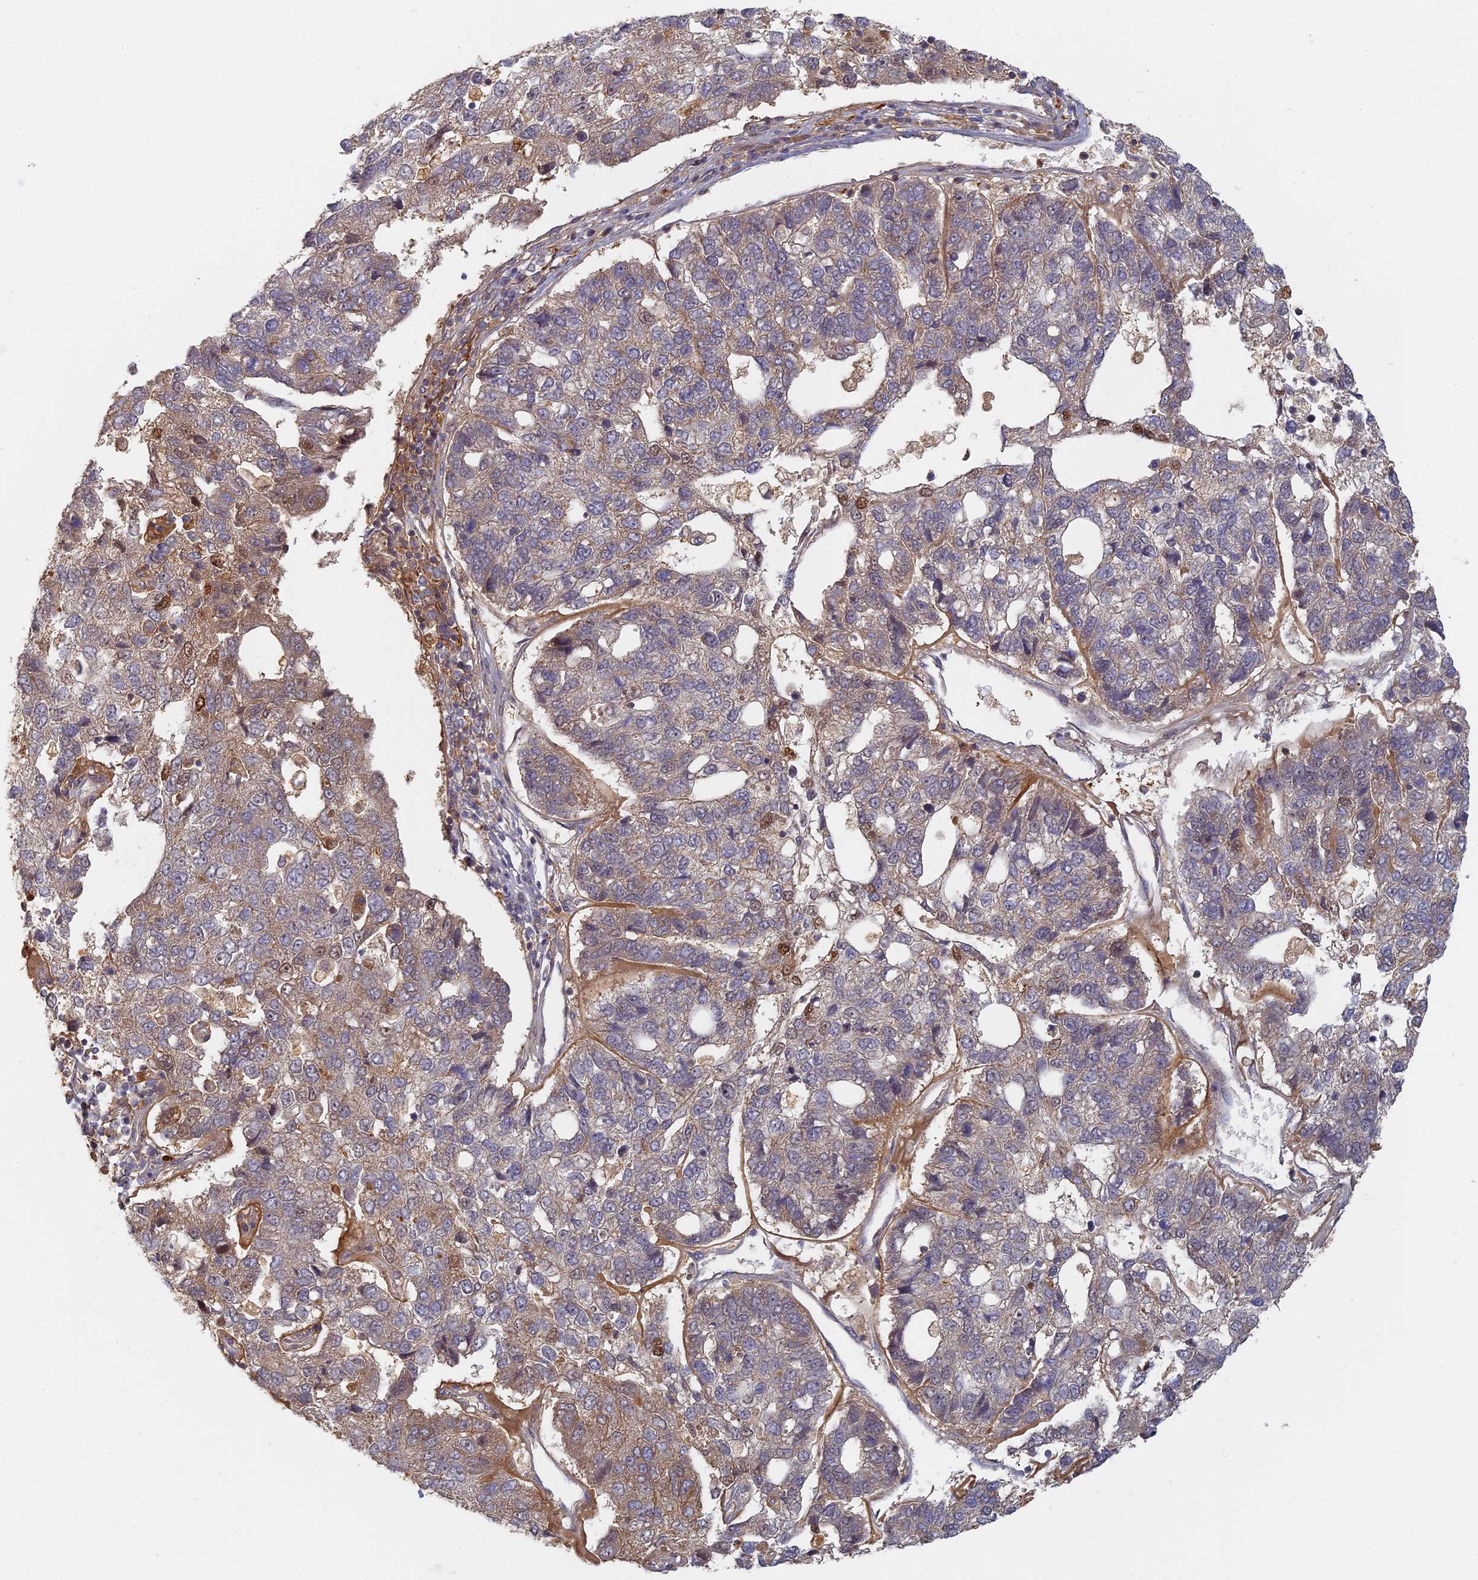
{"staining": {"intensity": "weak", "quantity": "25%-75%", "location": "cytoplasmic/membranous,nuclear"}, "tissue": "pancreatic cancer", "cell_type": "Tumor cells", "image_type": "cancer", "snomed": [{"axis": "morphology", "description": "Adenocarcinoma, NOS"}, {"axis": "topography", "description": "Pancreas"}], "caption": "Pancreatic cancer (adenocarcinoma) stained with immunohistochemistry exhibits weak cytoplasmic/membranous and nuclear positivity in approximately 25%-75% of tumor cells.", "gene": "INO80D", "patient": {"sex": "female", "age": 61}}